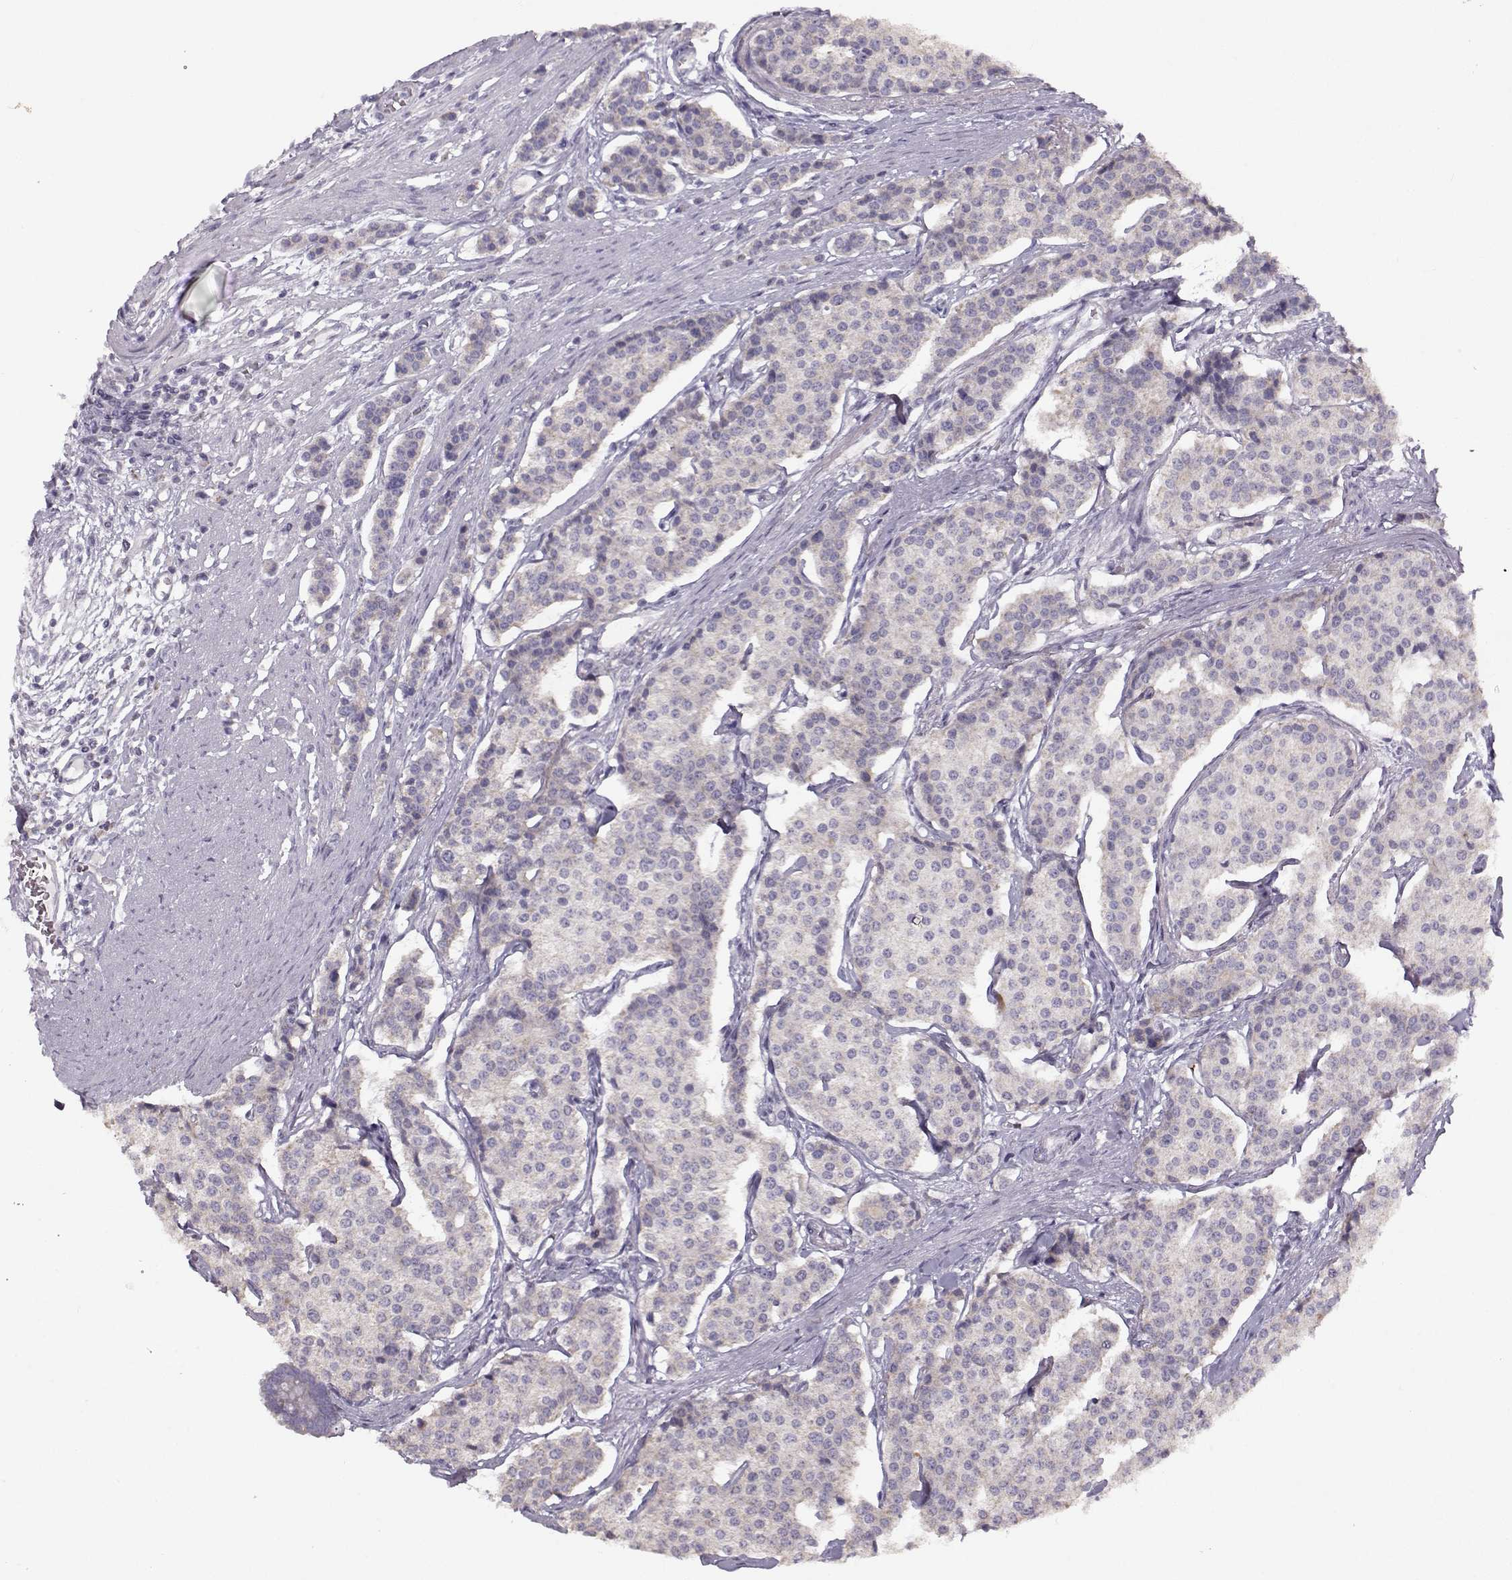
{"staining": {"intensity": "weak", "quantity": "<25%", "location": "cytoplasmic/membranous"}, "tissue": "carcinoid", "cell_type": "Tumor cells", "image_type": "cancer", "snomed": [{"axis": "morphology", "description": "Carcinoid, malignant, NOS"}, {"axis": "topography", "description": "Small intestine"}], "caption": "The IHC photomicrograph has no significant staining in tumor cells of carcinoid (malignant) tissue. (DAB (3,3'-diaminobenzidine) immunohistochemistry (IHC) visualized using brightfield microscopy, high magnification).", "gene": "KLF17", "patient": {"sex": "female", "age": 65}}